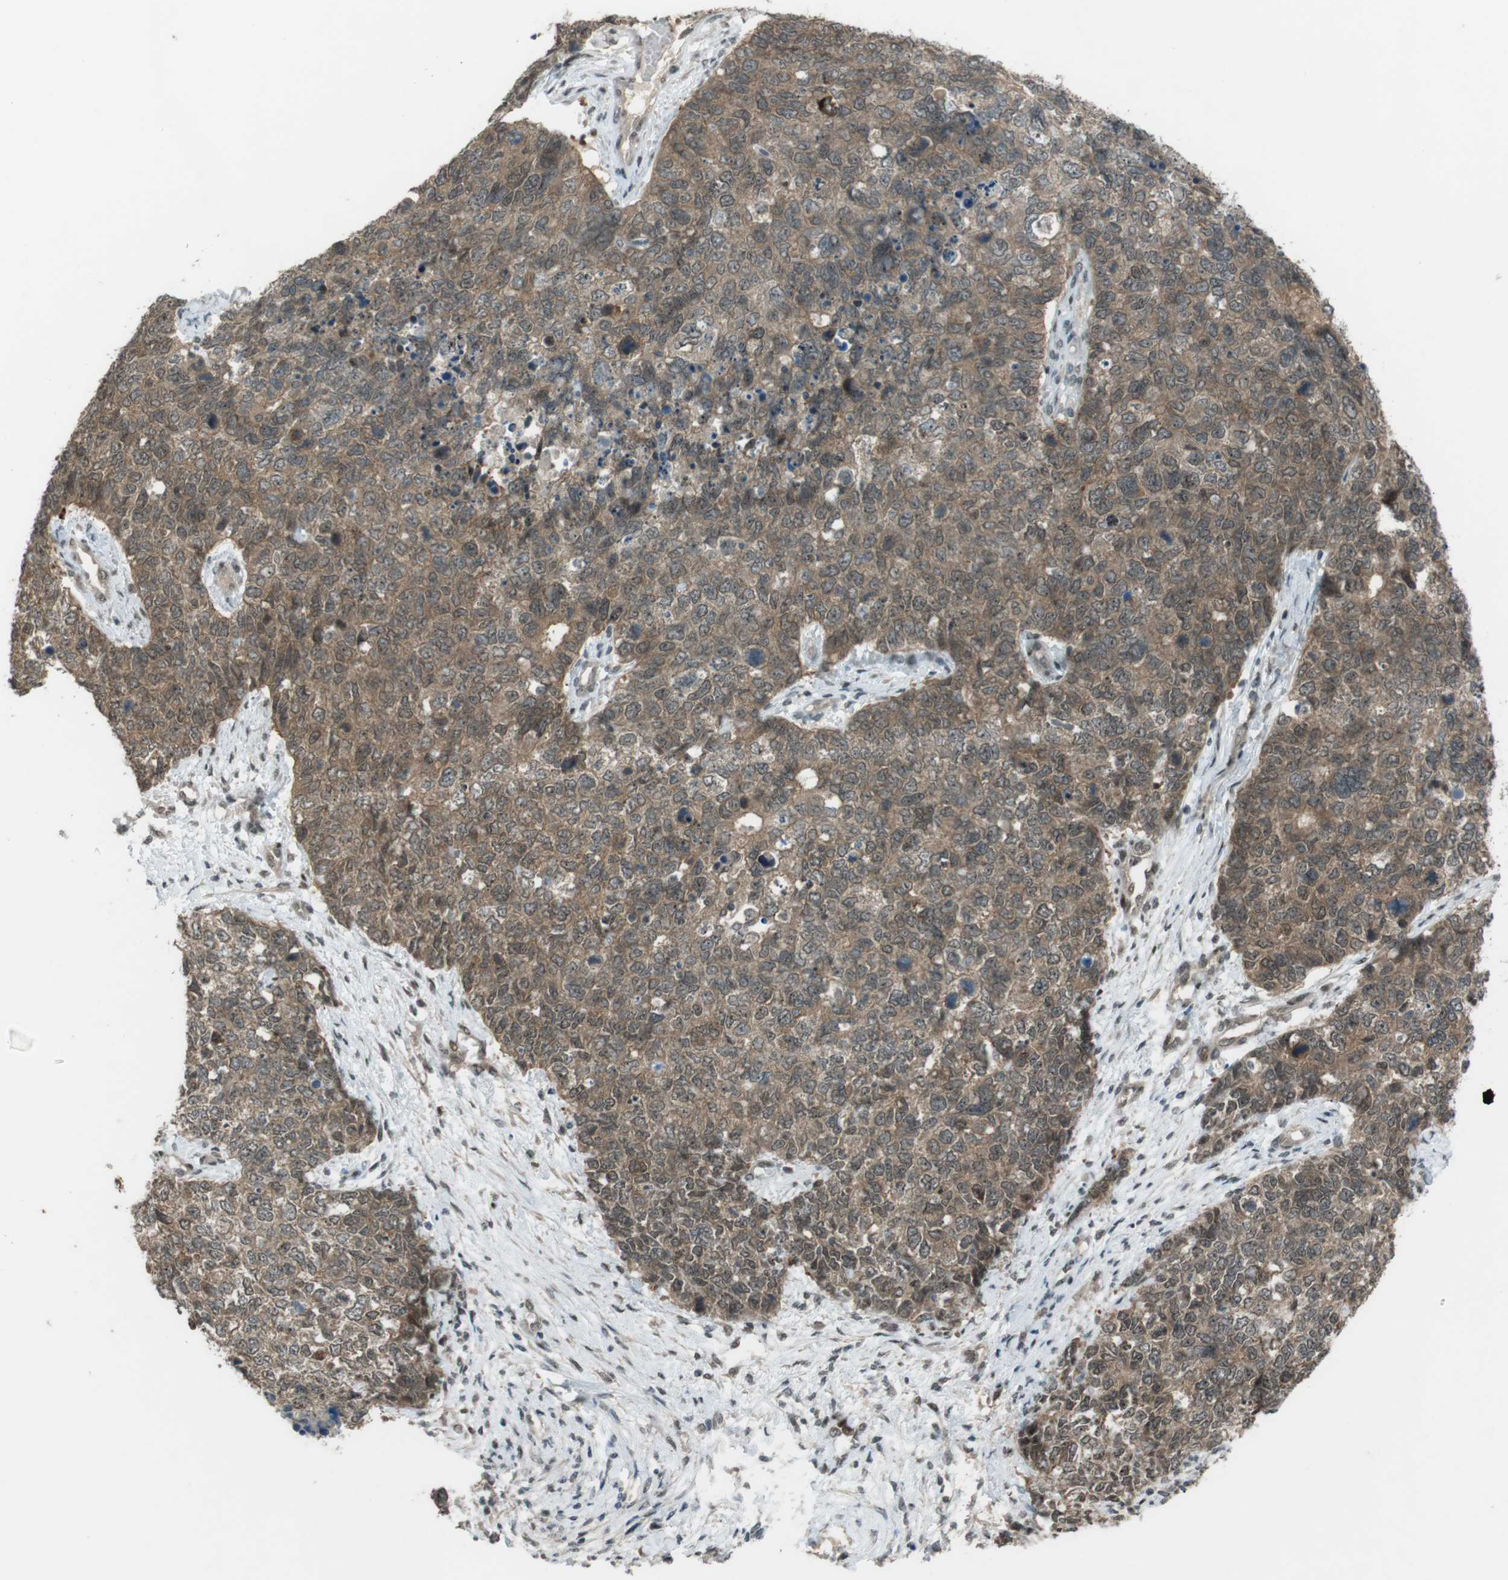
{"staining": {"intensity": "moderate", "quantity": ">75%", "location": "cytoplasmic/membranous,nuclear"}, "tissue": "cervical cancer", "cell_type": "Tumor cells", "image_type": "cancer", "snomed": [{"axis": "morphology", "description": "Squamous cell carcinoma, NOS"}, {"axis": "topography", "description": "Cervix"}], "caption": "About >75% of tumor cells in cervical cancer exhibit moderate cytoplasmic/membranous and nuclear protein expression as visualized by brown immunohistochemical staining.", "gene": "SLITRK5", "patient": {"sex": "female", "age": 63}}